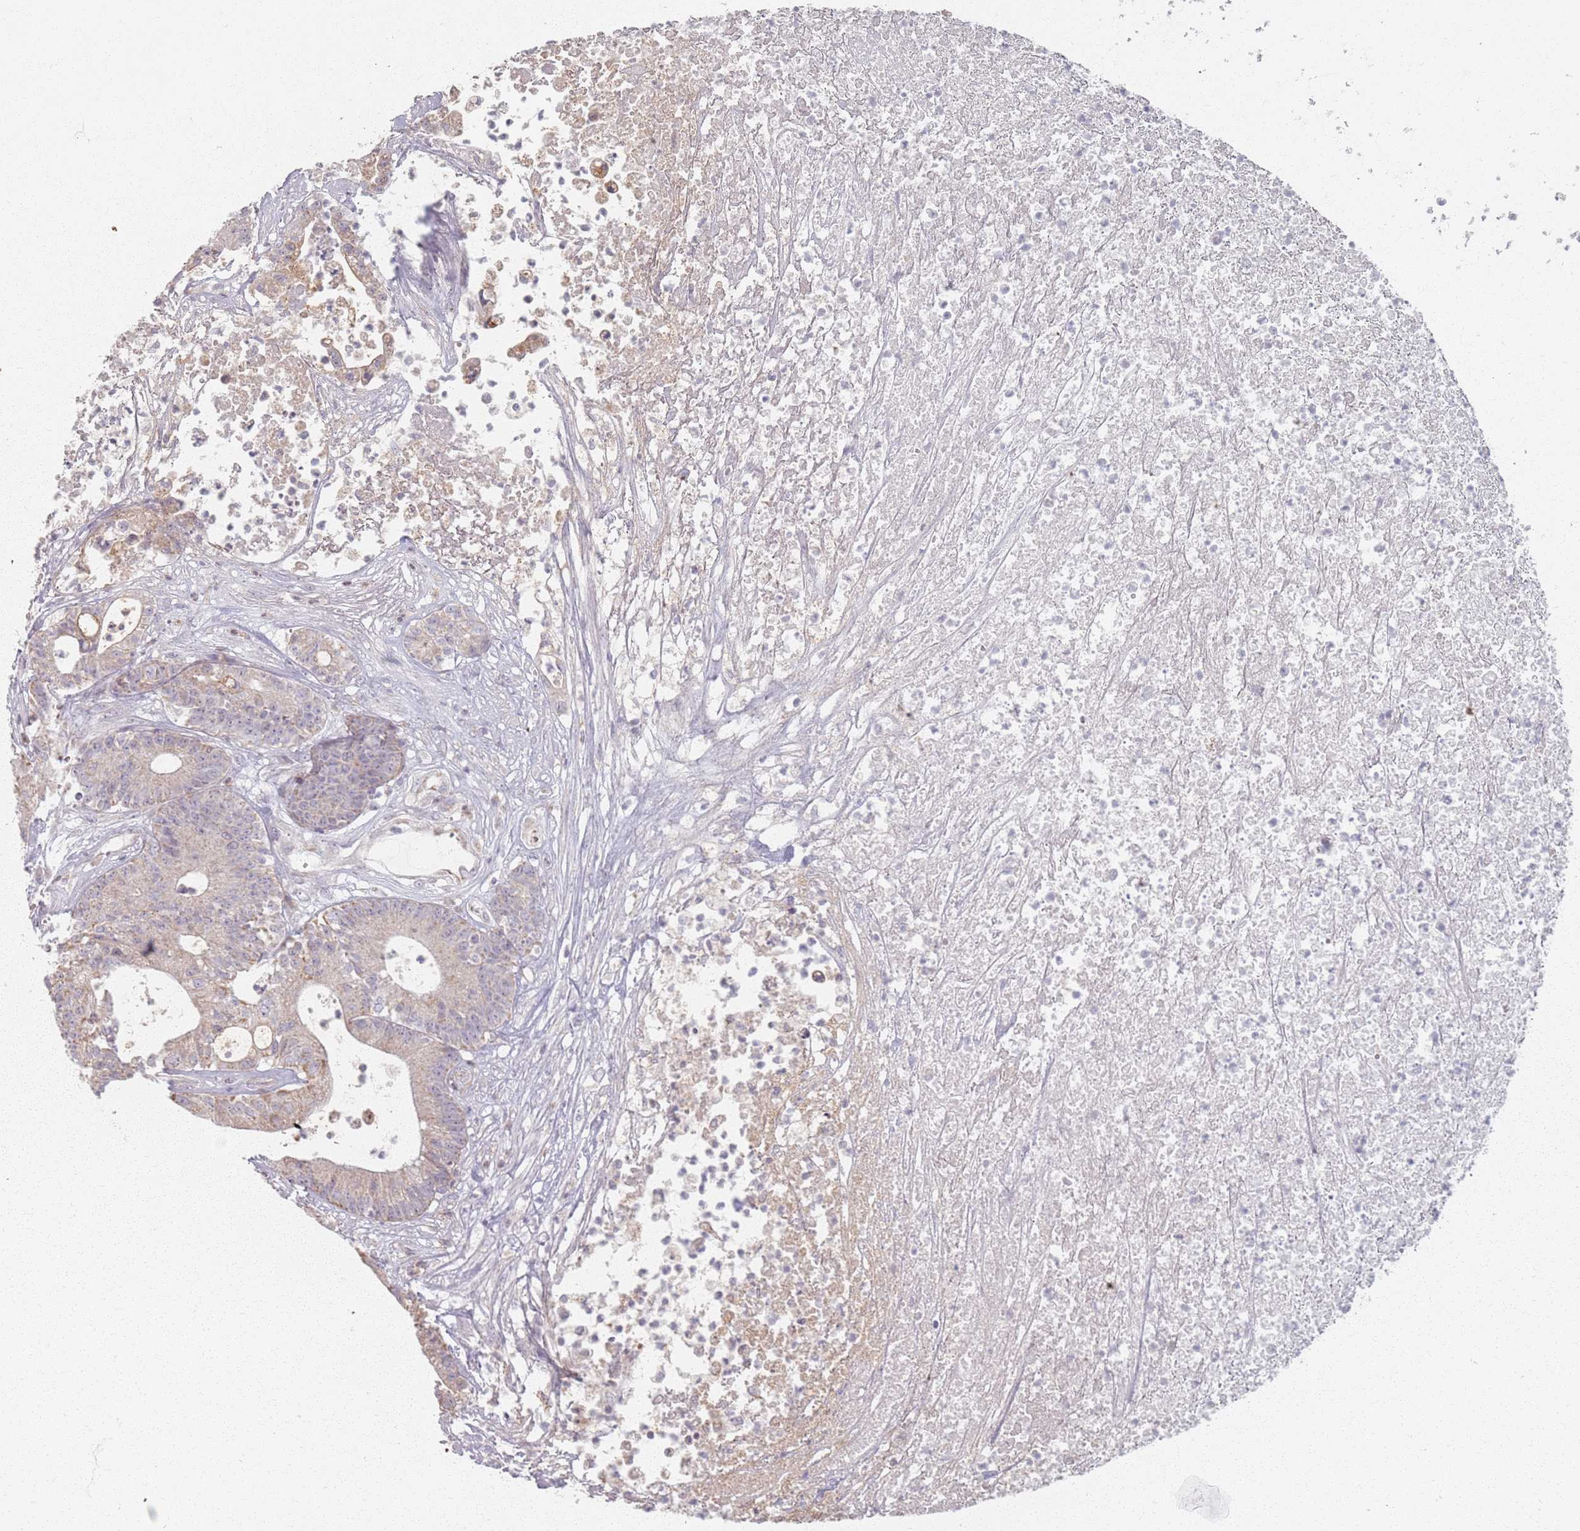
{"staining": {"intensity": "weak", "quantity": "25%-75%", "location": "cytoplasmic/membranous"}, "tissue": "colorectal cancer", "cell_type": "Tumor cells", "image_type": "cancer", "snomed": [{"axis": "morphology", "description": "Adenocarcinoma, NOS"}, {"axis": "topography", "description": "Colon"}], "caption": "Protein positivity by immunohistochemistry exhibits weak cytoplasmic/membranous staining in about 25%-75% of tumor cells in colorectal cancer (adenocarcinoma).", "gene": "PKD2L2", "patient": {"sex": "female", "age": 84}}